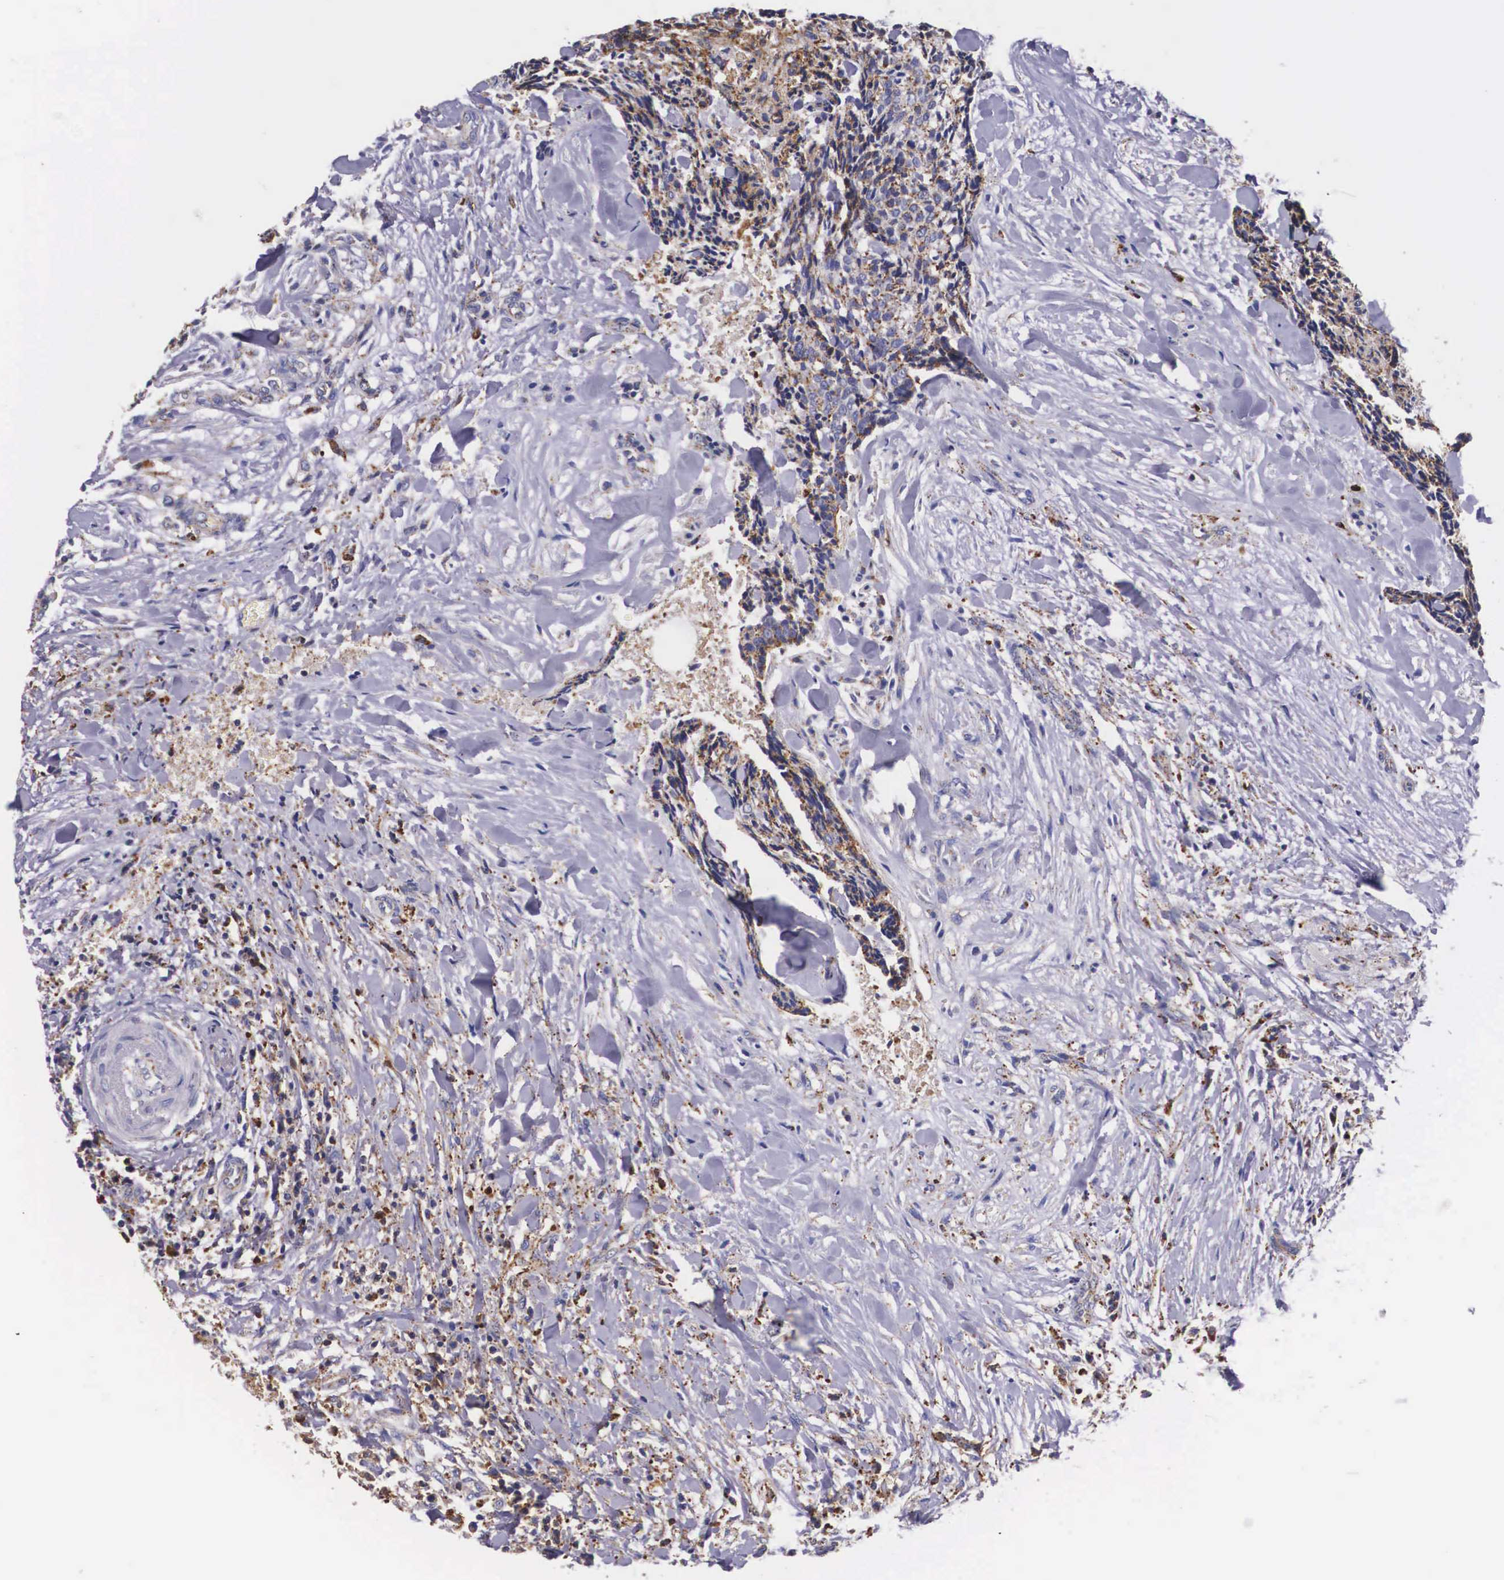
{"staining": {"intensity": "weak", "quantity": "25%-75%", "location": "cytoplasmic/membranous"}, "tissue": "head and neck cancer", "cell_type": "Tumor cells", "image_type": "cancer", "snomed": [{"axis": "morphology", "description": "Squamous cell carcinoma, NOS"}, {"axis": "topography", "description": "Salivary gland"}, {"axis": "topography", "description": "Head-Neck"}], "caption": "High-power microscopy captured an immunohistochemistry (IHC) histopathology image of head and neck cancer (squamous cell carcinoma), revealing weak cytoplasmic/membranous positivity in about 25%-75% of tumor cells.", "gene": "NAGA", "patient": {"sex": "male", "age": 70}}